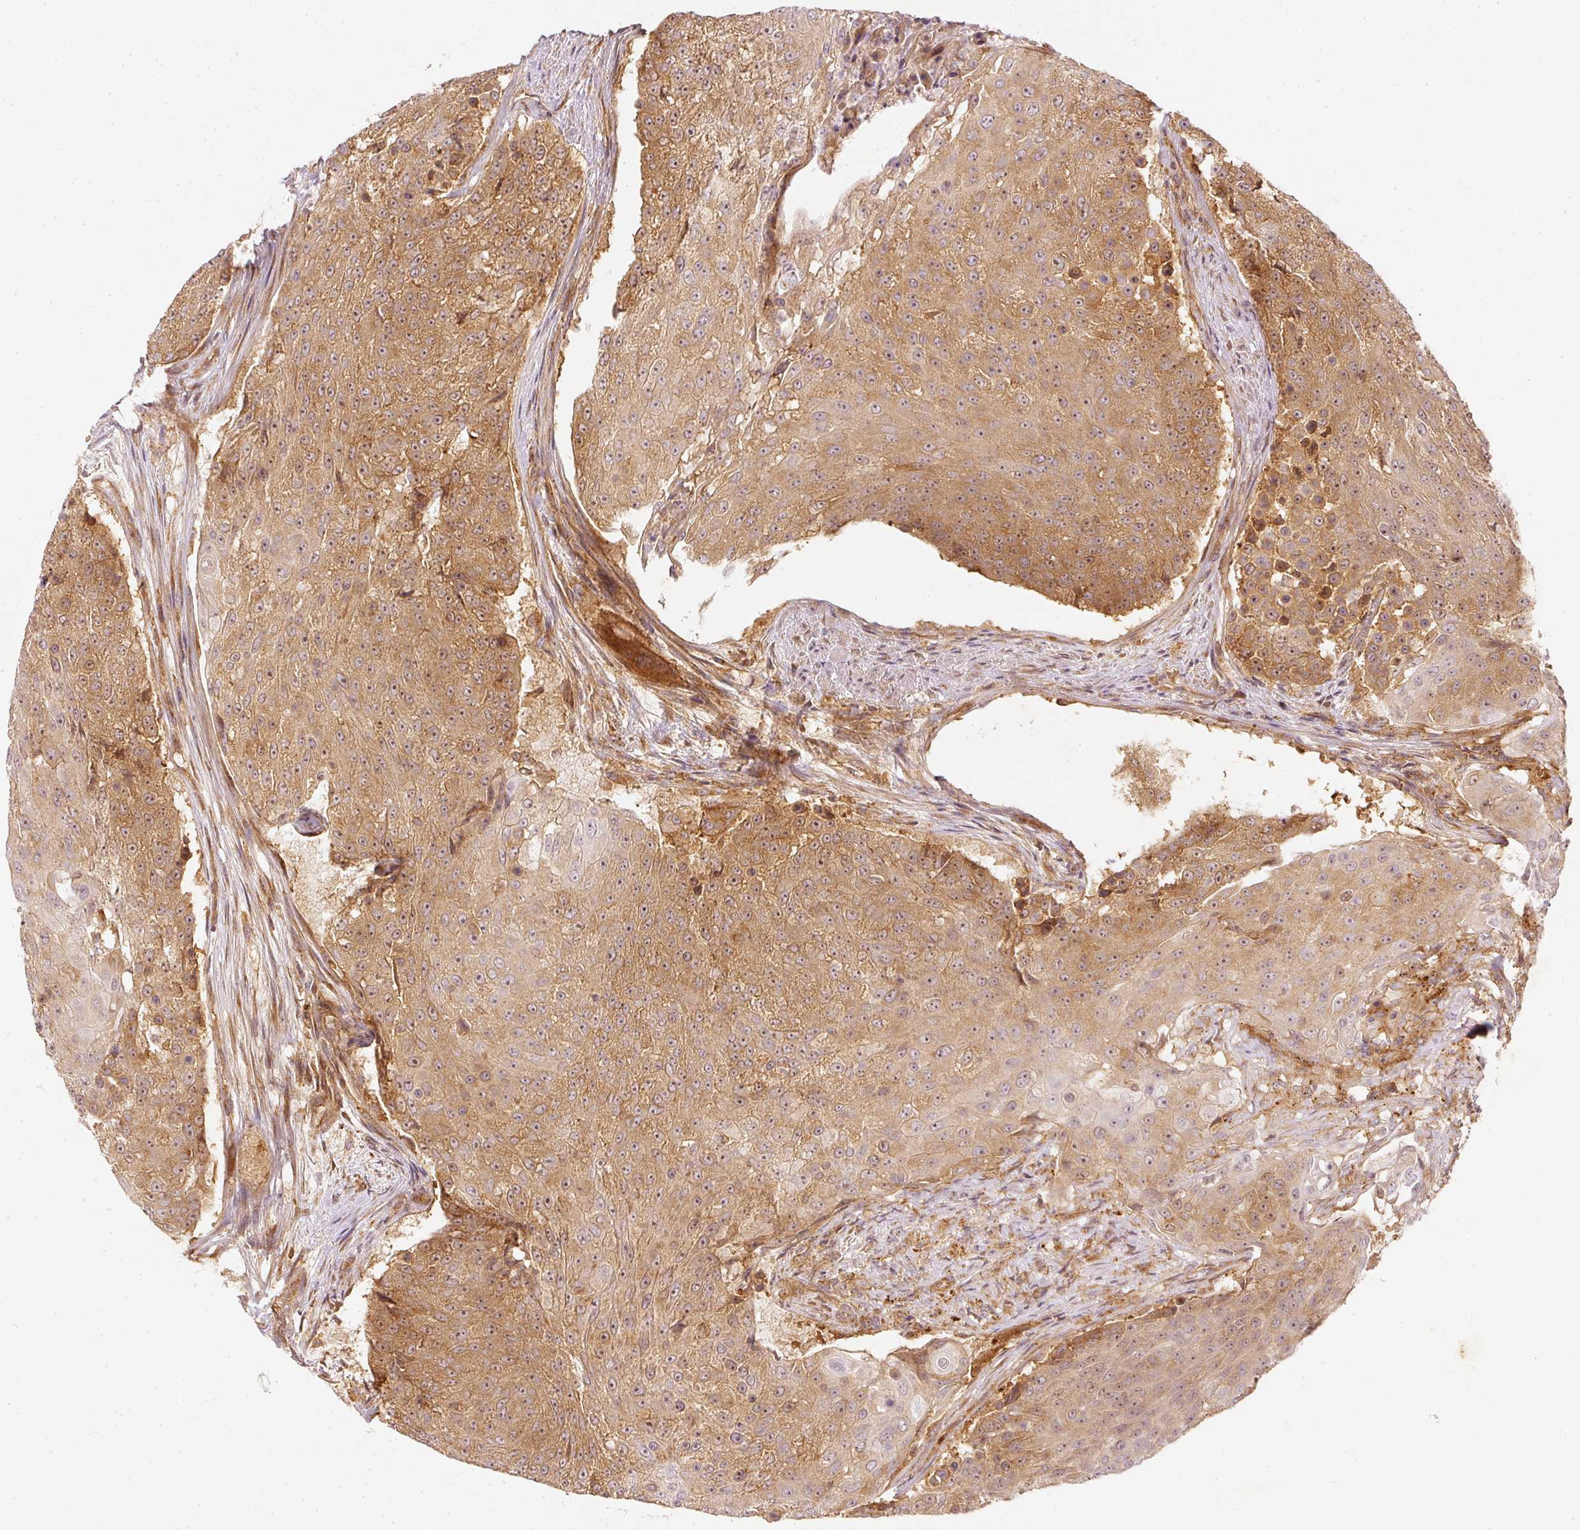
{"staining": {"intensity": "moderate", "quantity": ">75%", "location": "cytoplasmic/membranous,nuclear"}, "tissue": "urothelial cancer", "cell_type": "Tumor cells", "image_type": "cancer", "snomed": [{"axis": "morphology", "description": "Urothelial carcinoma, High grade"}, {"axis": "topography", "description": "Urinary bladder"}], "caption": "Immunohistochemical staining of urothelial cancer shows medium levels of moderate cytoplasmic/membranous and nuclear protein staining in about >75% of tumor cells.", "gene": "ZNF580", "patient": {"sex": "female", "age": 63}}